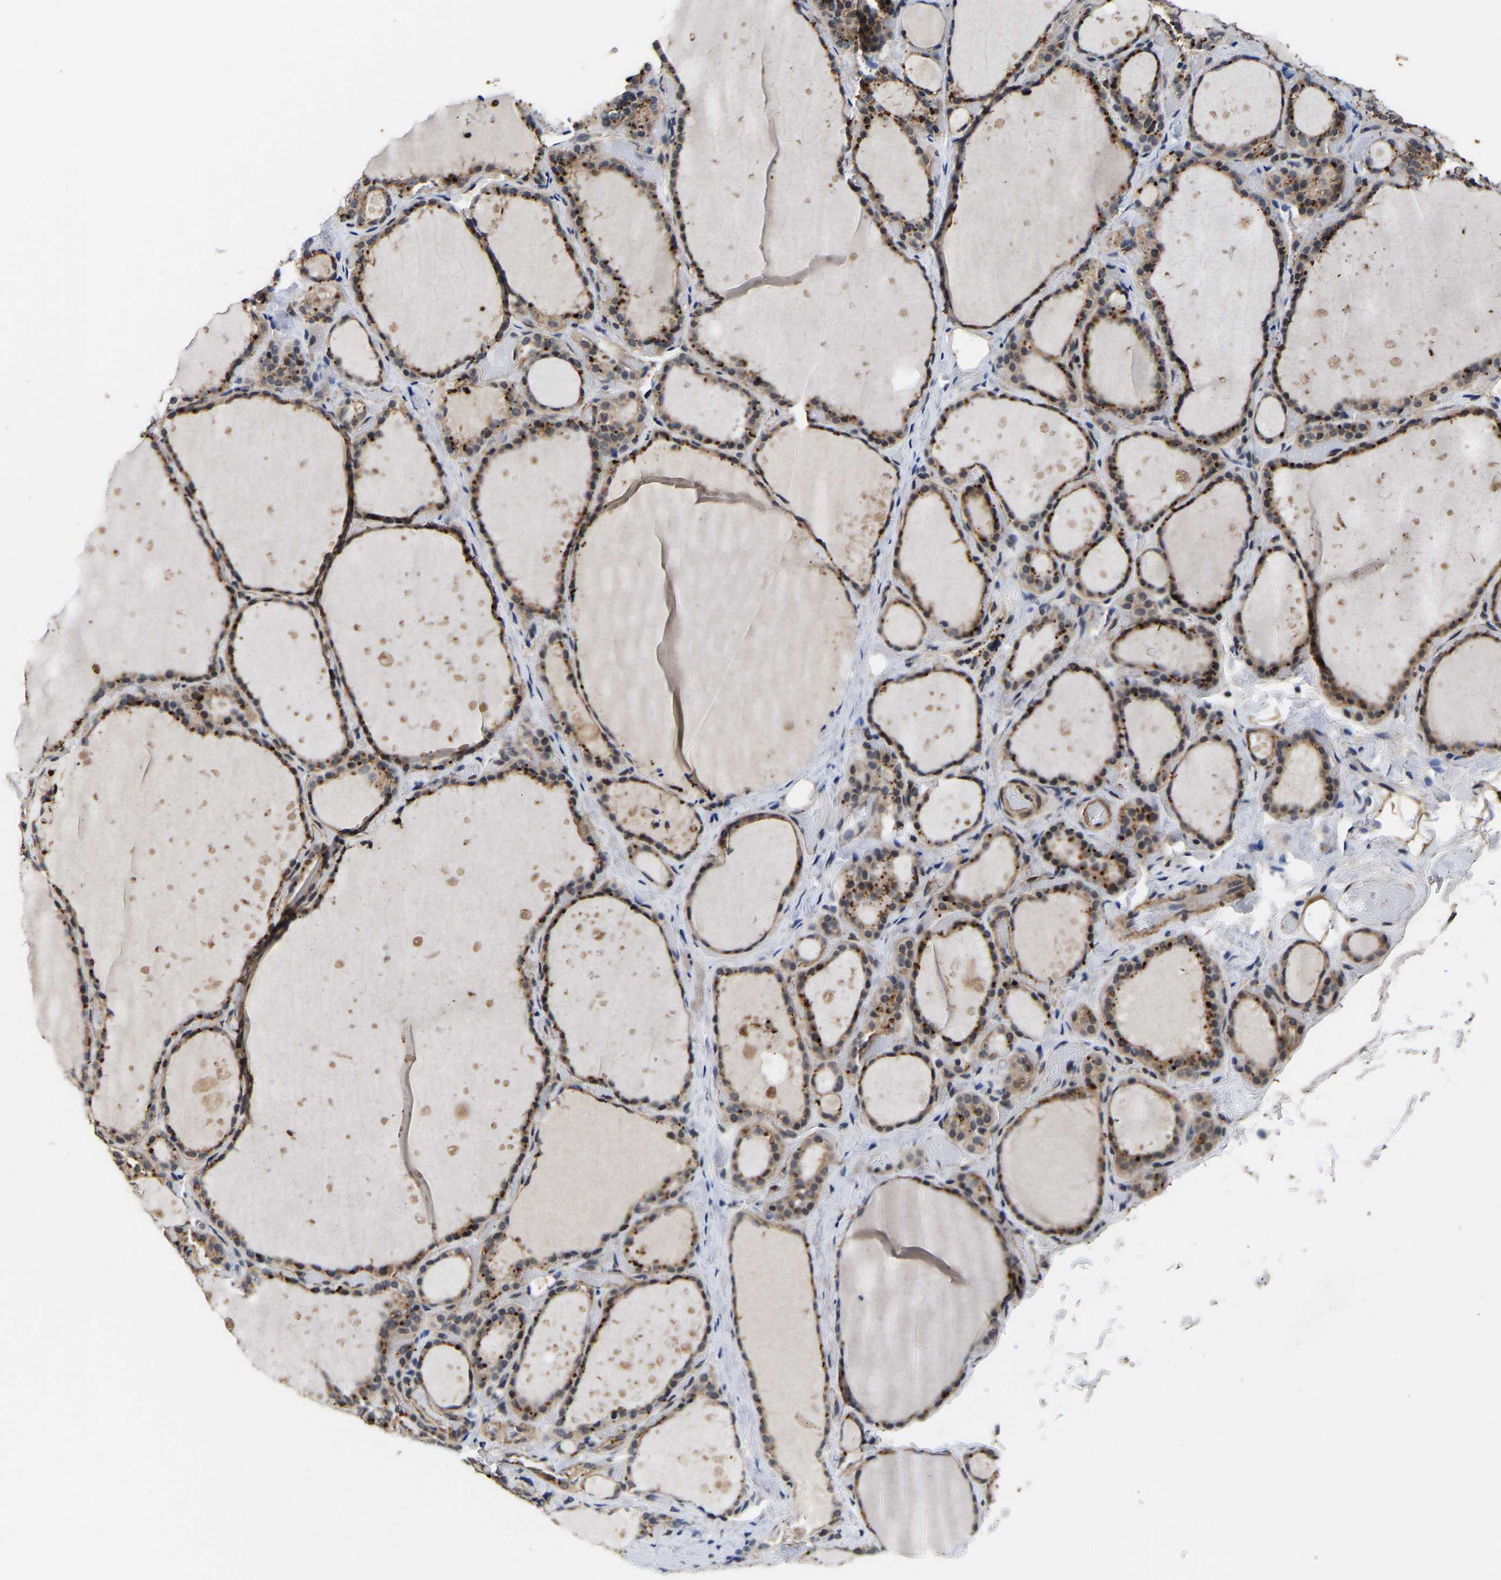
{"staining": {"intensity": "moderate", "quantity": ">75%", "location": "cytoplasmic/membranous"}, "tissue": "thyroid gland", "cell_type": "Glandular cells", "image_type": "normal", "snomed": [{"axis": "morphology", "description": "Normal tissue, NOS"}, {"axis": "topography", "description": "Thyroid gland"}], "caption": "Brown immunohistochemical staining in unremarkable human thyroid gland displays moderate cytoplasmic/membranous positivity in approximately >75% of glandular cells.", "gene": "METTL16", "patient": {"sex": "female", "age": 44}}